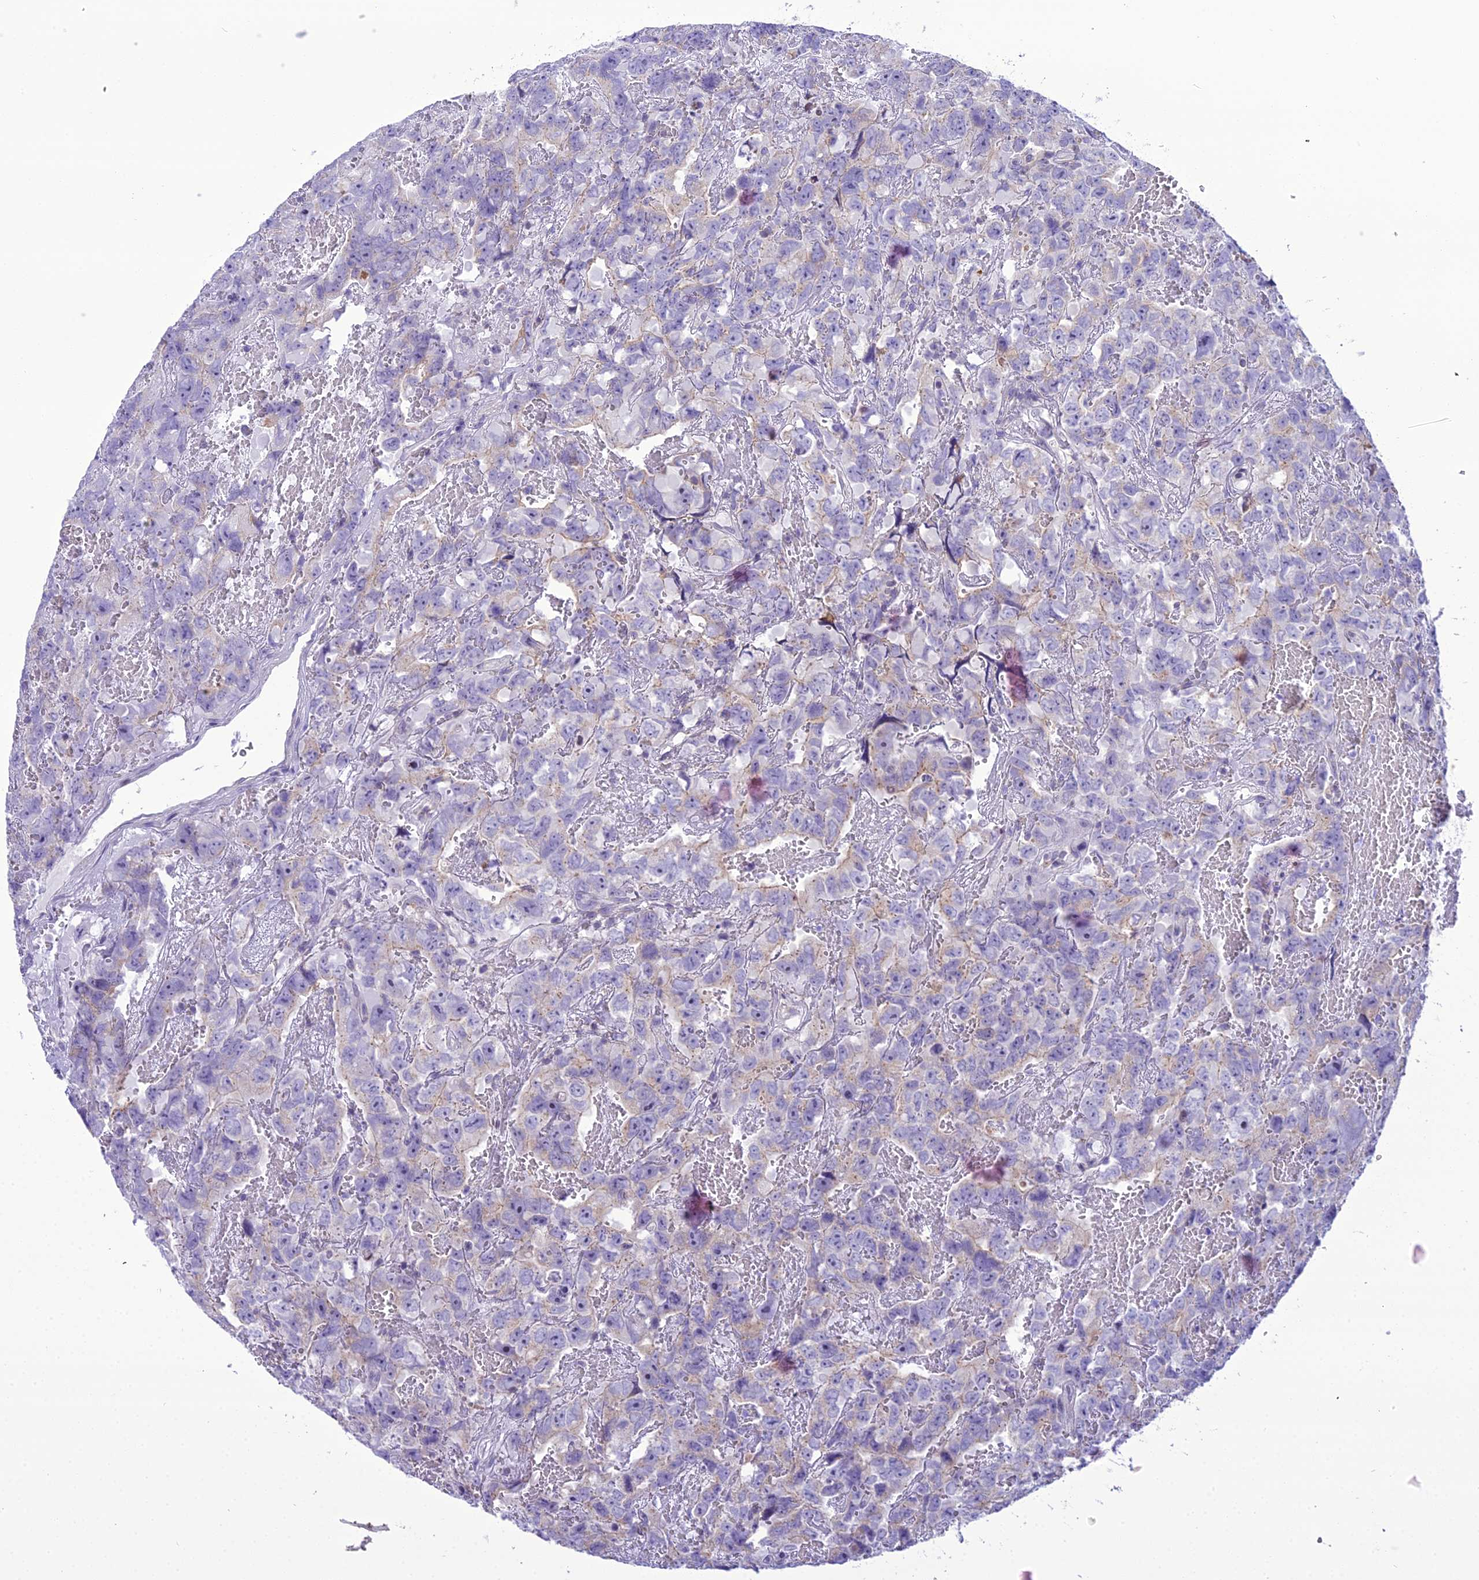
{"staining": {"intensity": "negative", "quantity": "none", "location": "none"}, "tissue": "testis cancer", "cell_type": "Tumor cells", "image_type": "cancer", "snomed": [{"axis": "morphology", "description": "Carcinoma, Embryonal, NOS"}, {"axis": "topography", "description": "Testis"}], "caption": "A histopathology image of testis cancer (embryonal carcinoma) stained for a protein displays no brown staining in tumor cells.", "gene": "B9D2", "patient": {"sex": "male", "age": 45}}